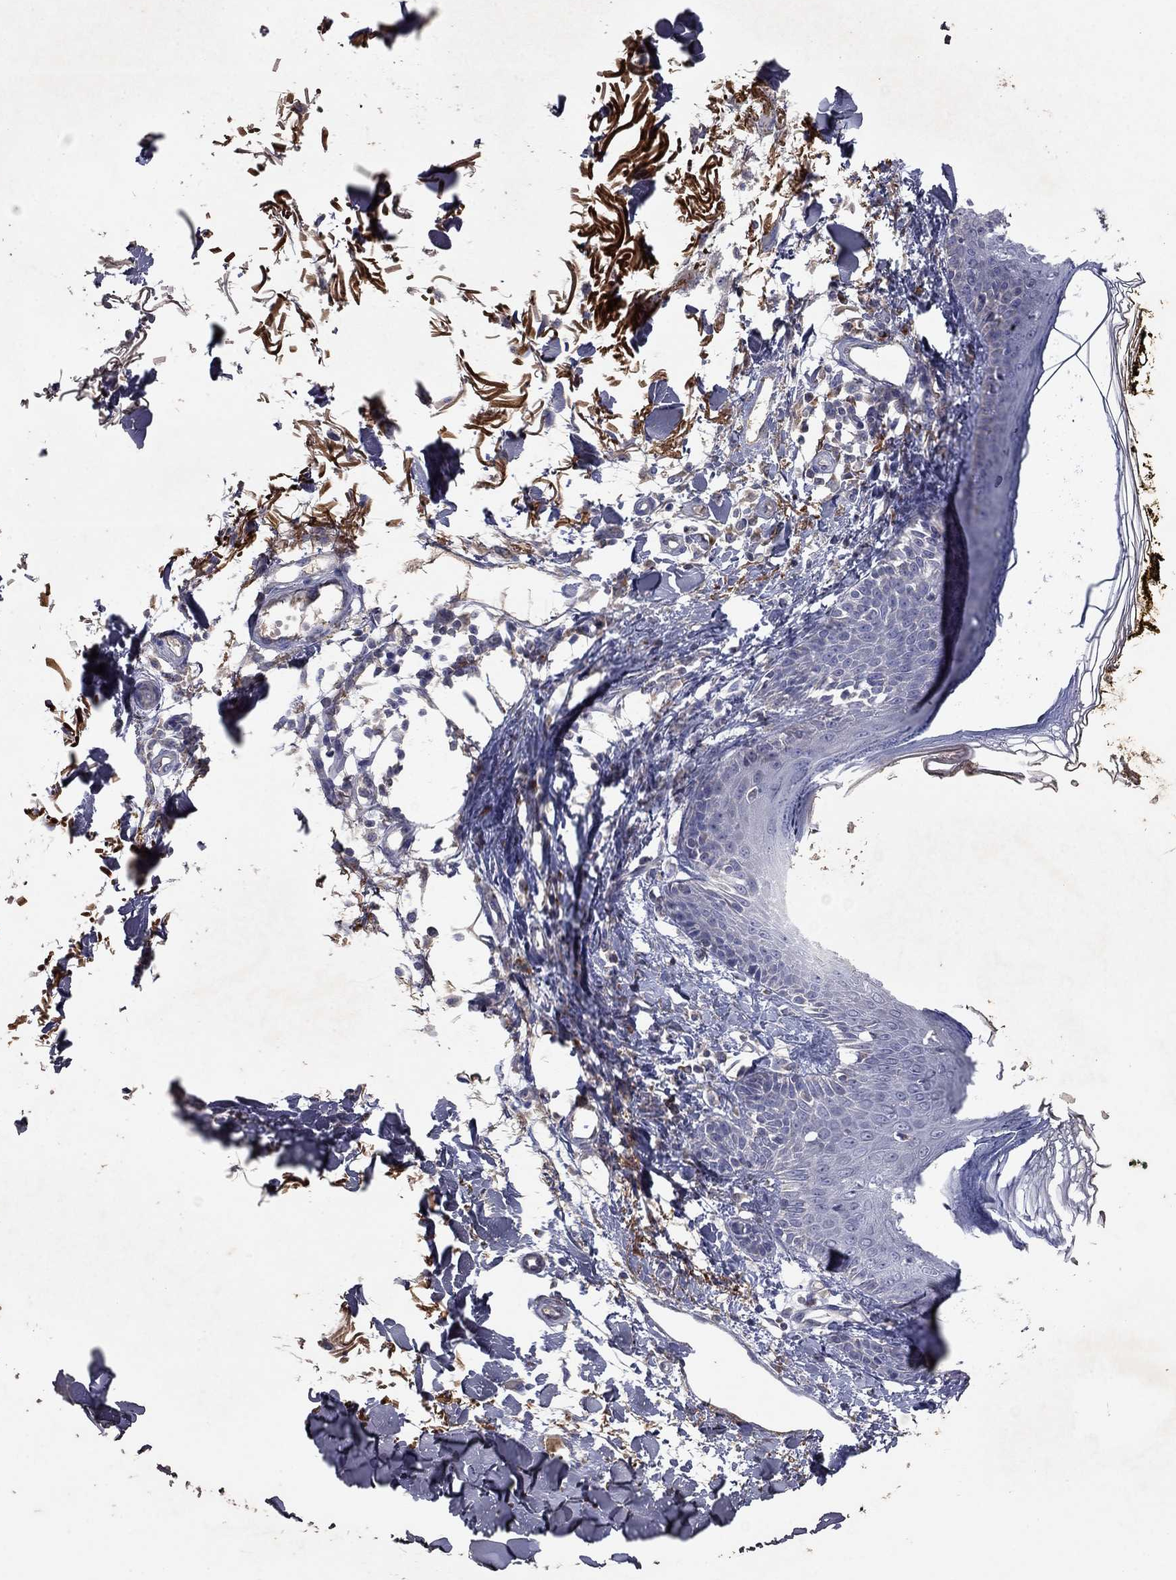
{"staining": {"intensity": "negative", "quantity": "none", "location": "none"}, "tissue": "skin", "cell_type": "Fibroblasts", "image_type": "normal", "snomed": [{"axis": "morphology", "description": "Normal tissue, NOS"}, {"axis": "topography", "description": "Skin"}], "caption": "Skin stained for a protein using immunohistochemistry (IHC) exhibits no staining fibroblasts.", "gene": "PTGDS", "patient": {"sex": "male", "age": 76}}